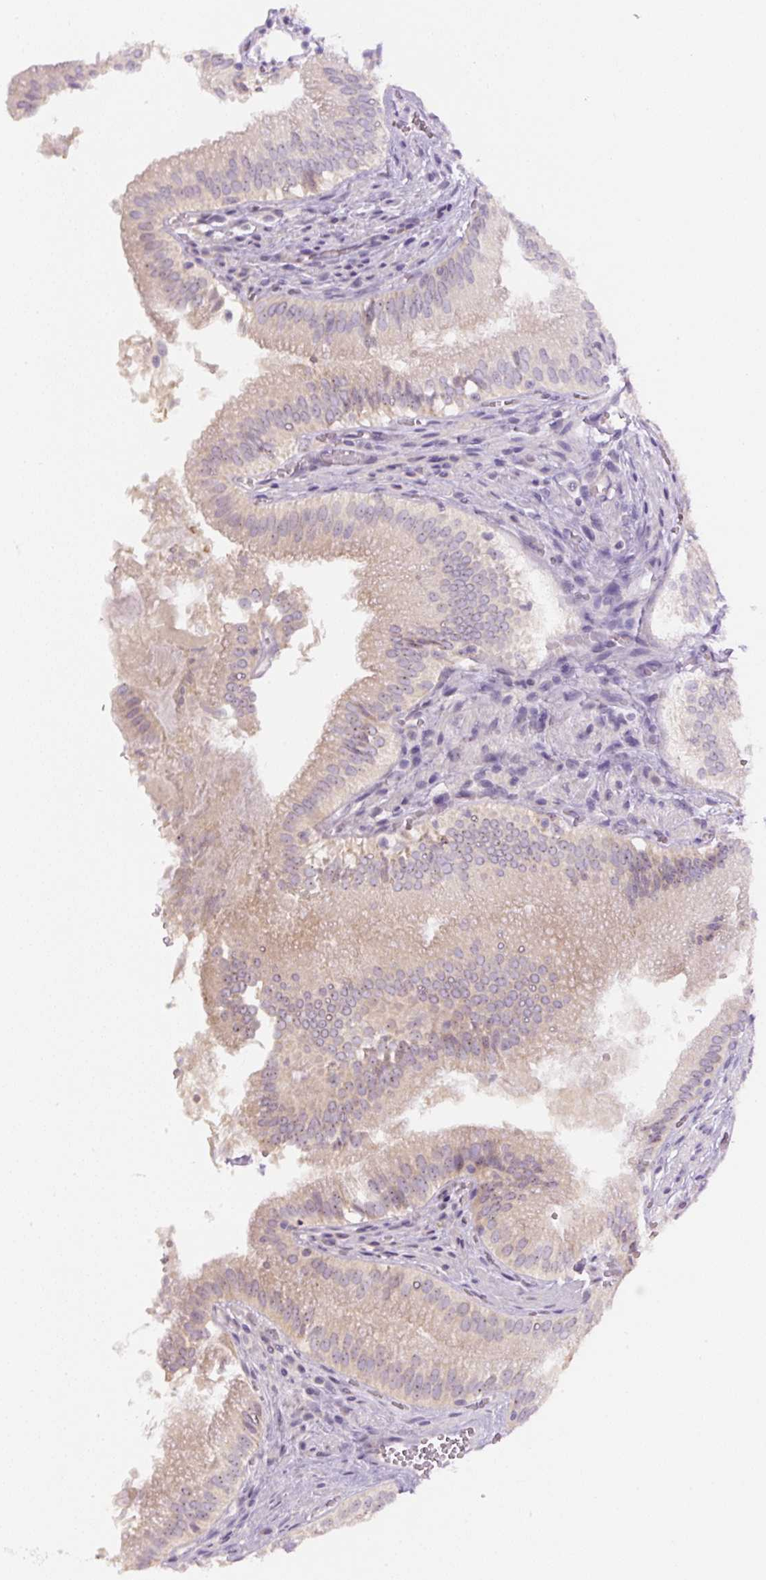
{"staining": {"intensity": "moderate", "quantity": "25%-75%", "location": "cytoplasmic/membranous,nuclear"}, "tissue": "gallbladder", "cell_type": "Glandular cells", "image_type": "normal", "snomed": [{"axis": "morphology", "description": "Normal tissue, NOS"}, {"axis": "topography", "description": "Gallbladder"}, {"axis": "topography", "description": "Peripheral nerve tissue"}], "caption": "Immunohistochemical staining of benign human gallbladder demonstrates 25%-75% levels of moderate cytoplasmic/membranous,nuclear protein staining in approximately 25%-75% of glandular cells.", "gene": "TMEM151B", "patient": {"sex": "male", "age": 17}}